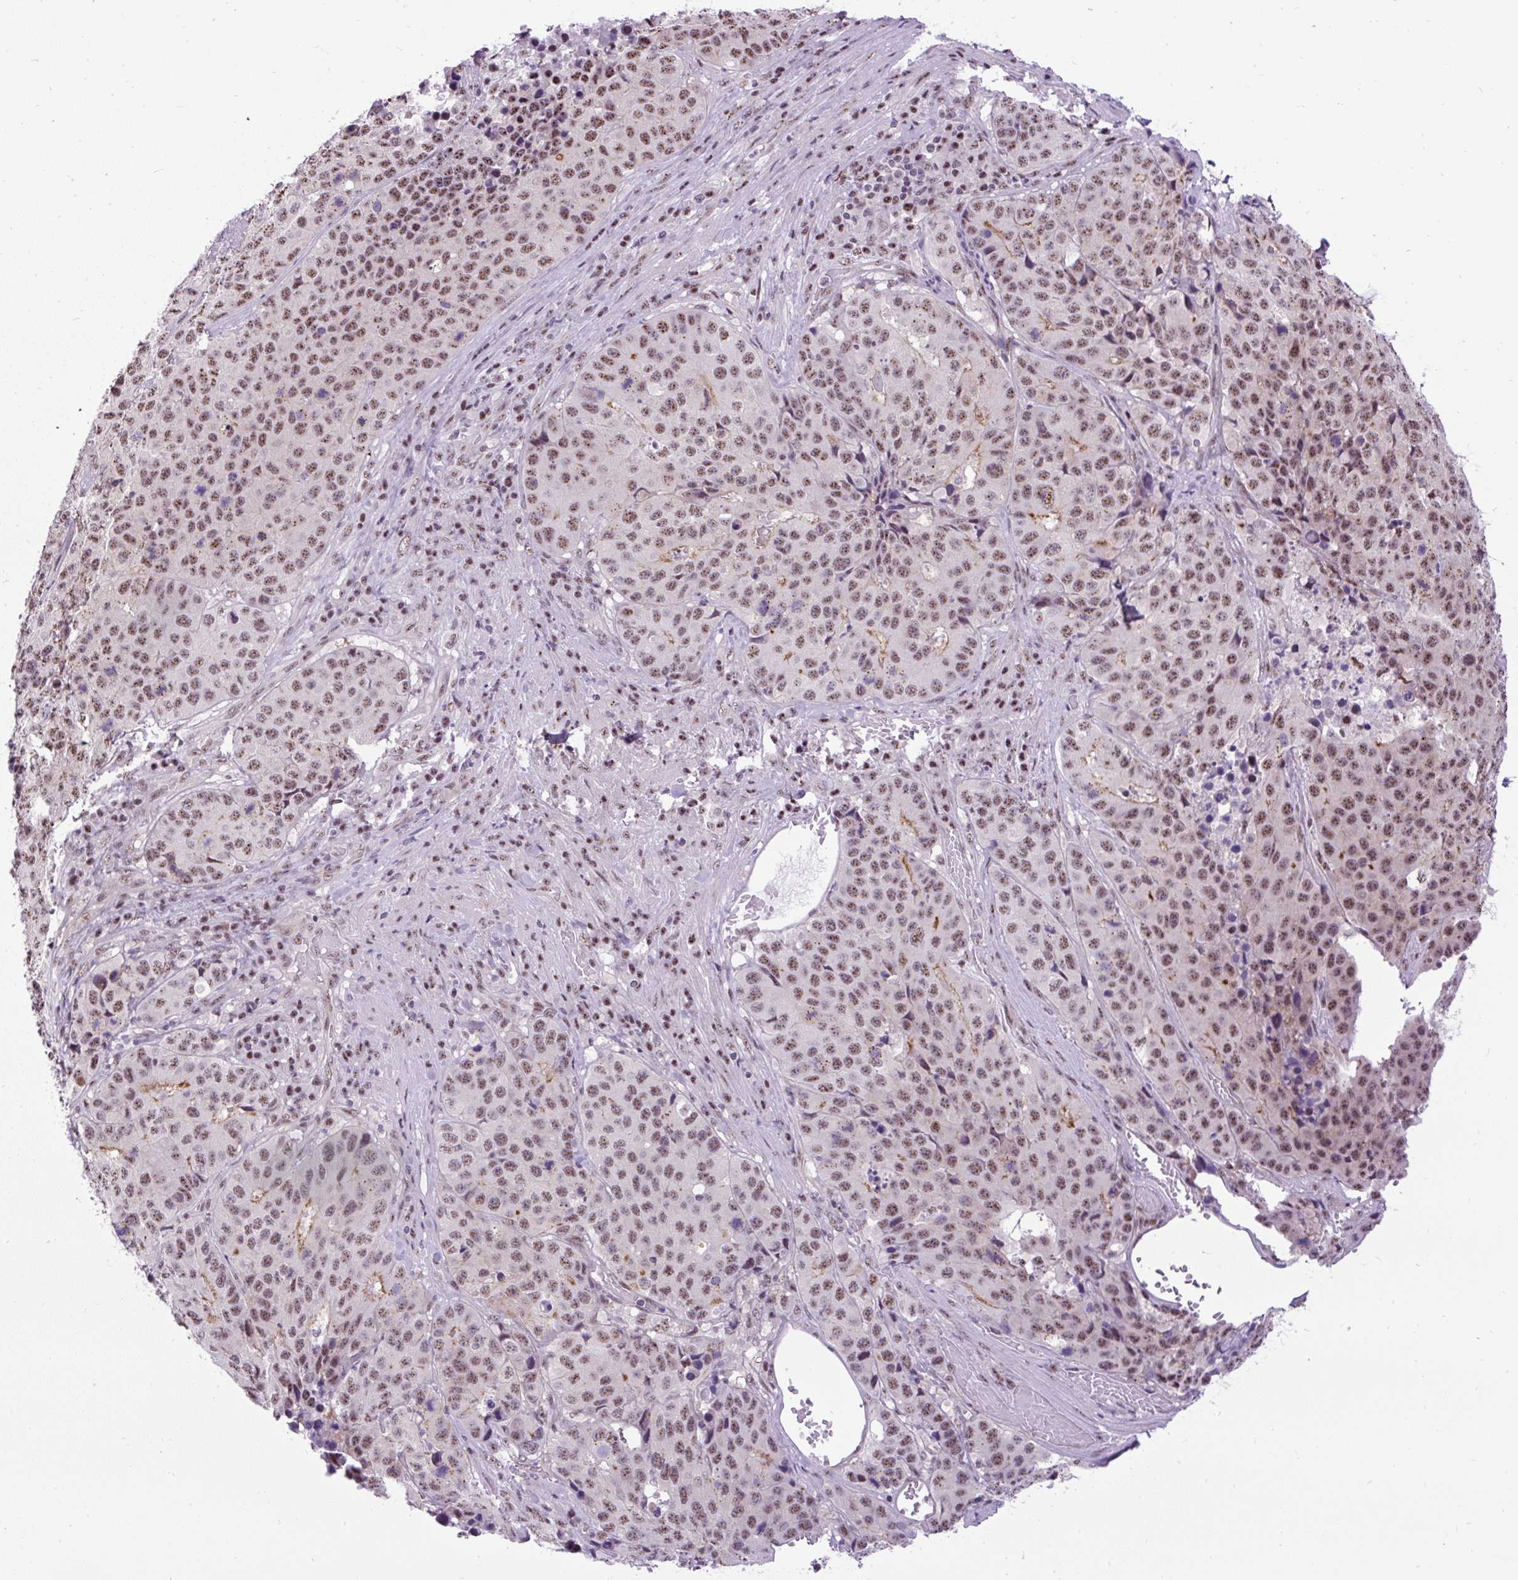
{"staining": {"intensity": "moderate", "quantity": ">75%", "location": "nuclear"}, "tissue": "stomach cancer", "cell_type": "Tumor cells", "image_type": "cancer", "snomed": [{"axis": "morphology", "description": "Adenocarcinoma, NOS"}, {"axis": "topography", "description": "Stomach"}], "caption": "About >75% of tumor cells in human adenocarcinoma (stomach) exhibit moderate nuclear protein staining as visualized by brown immunohistochemical staining.", "gene": "SMC5", "patient": {"sex": "male", "age": 71}}